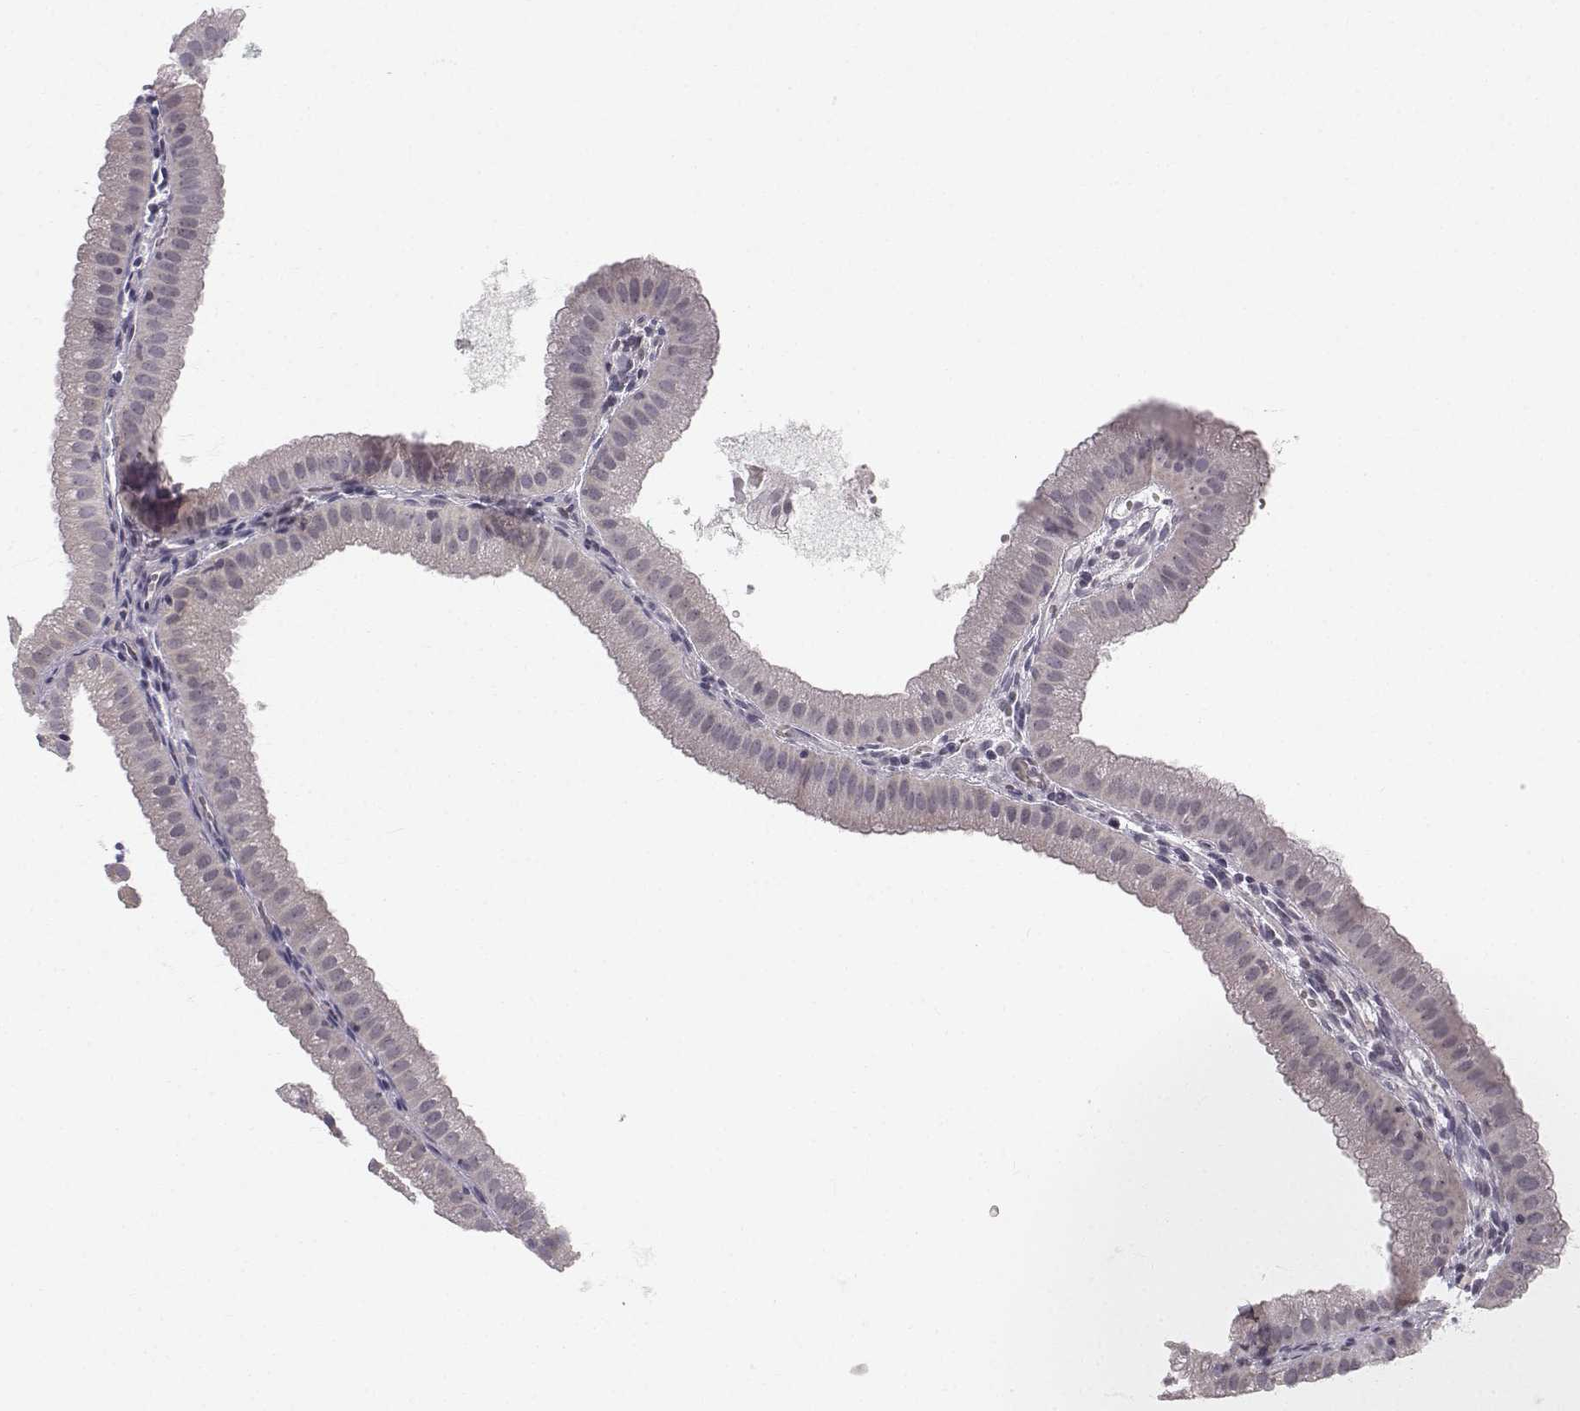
{"staining": {"intensity": "negative", "quantity": "none", "location": "none"}, "tissue": "gallbladder", "cell_type": "Glandular cells", "image_type": "normal", "snomed": [{"axis": "morphology", "description": "Normal tissue, NOS"}, {"axis": "topography", "description": "Gallbladder"}], "caption": "IHC photomicrograph of benign gallbladder: human gallbladder stained with DAB exhibits no significant protein staining in glandular cells. The staining is performed using DAB (3,3'-diaminobenzidine) brown chromogen with nuclei counter-stained in using hematoxylin.", "gene": "ZNF185", "patient": {"sex": "male", "age": 67}}